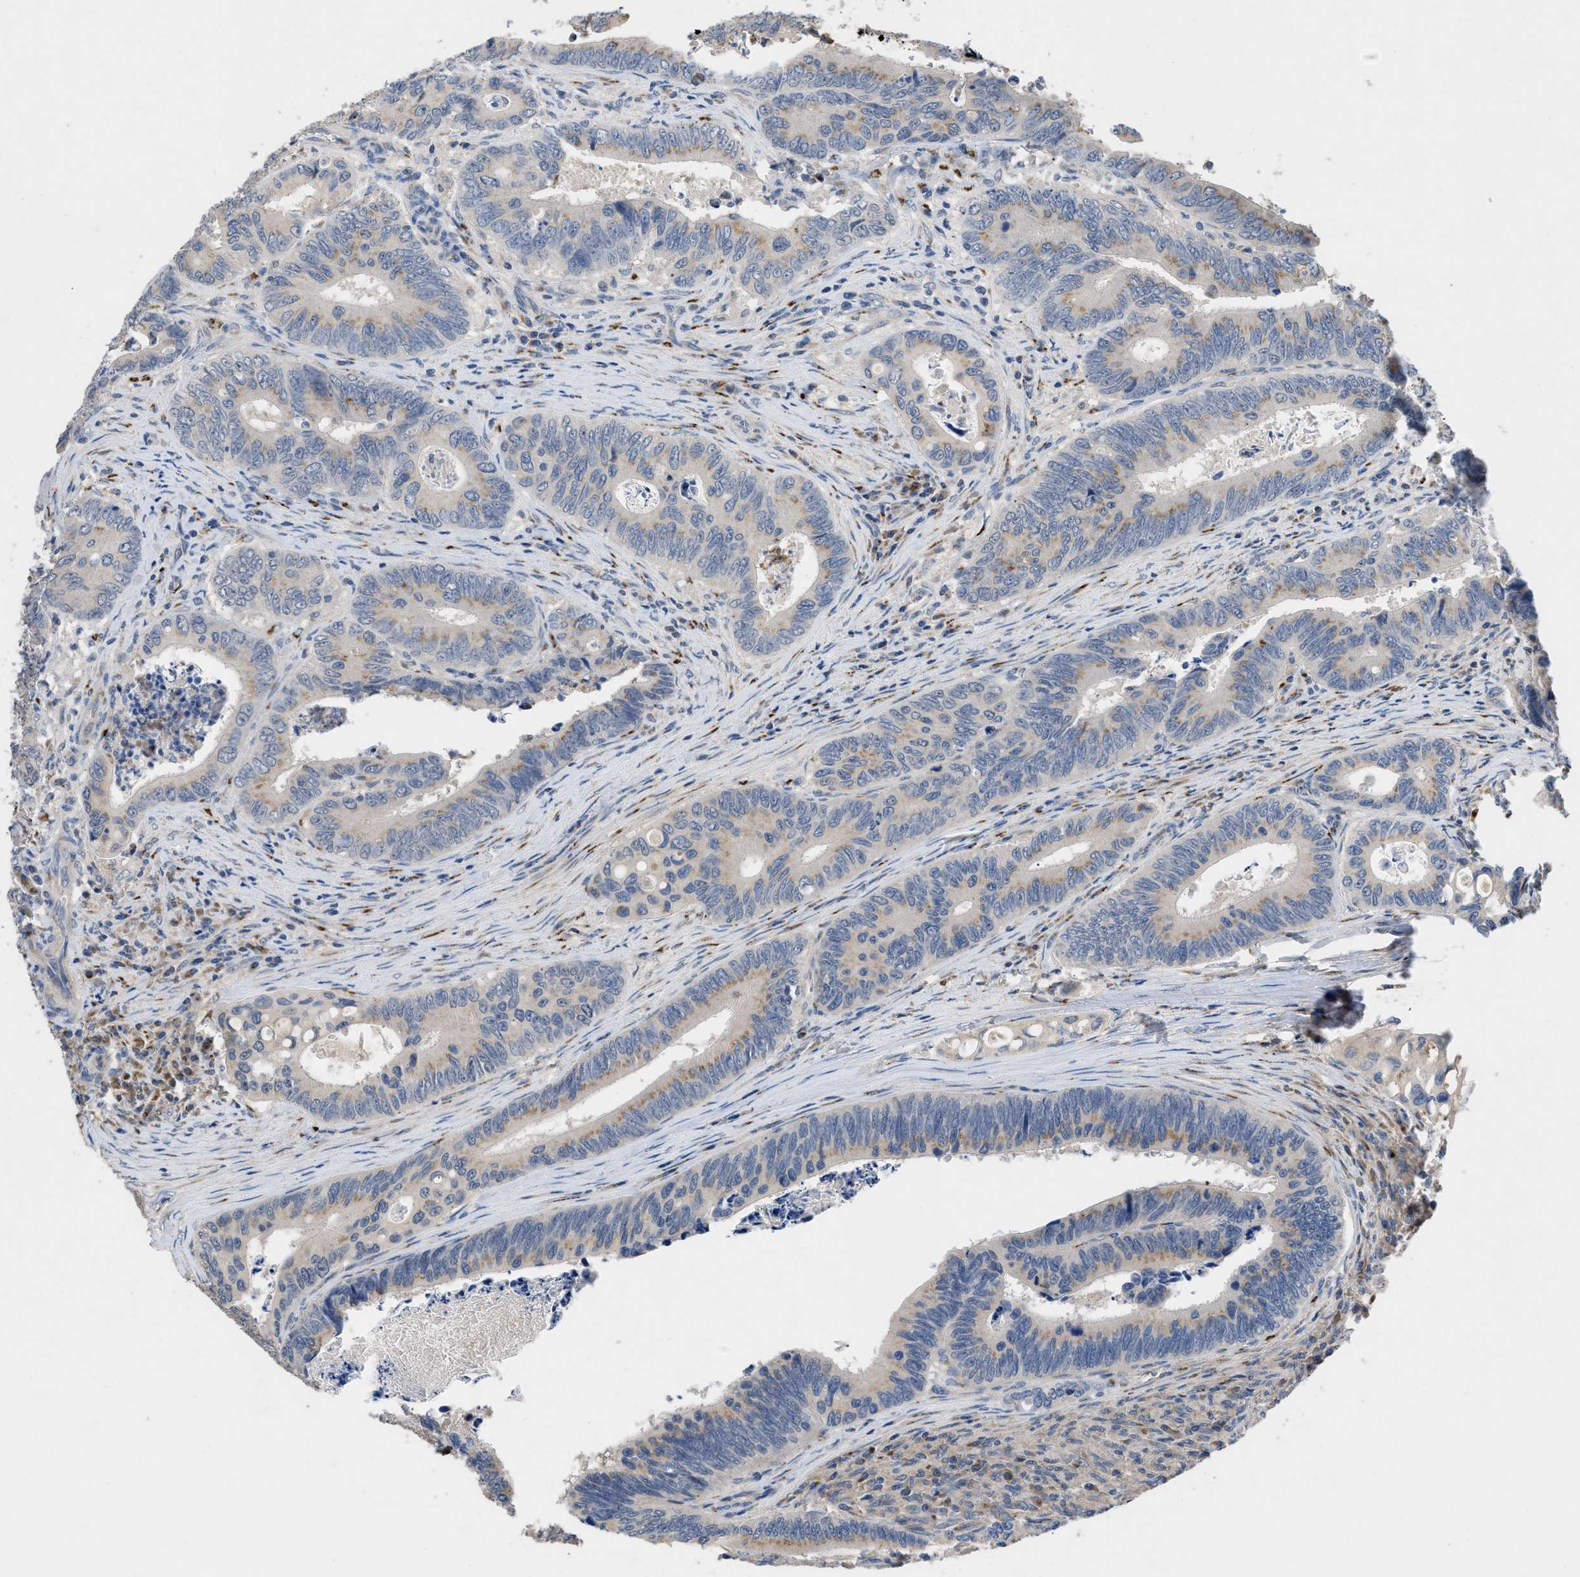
{"staining": {"intensity": "weak", "quantity": "<25%", "location": "cytoplasmic/membranous"}, "tissue": "colorectal cancer", "cell_type": "Tumor cells", "image_type": "cancer", "snomed": [{"axis": "morphology", "description": "Inflammation, NOS"}, {"axis": "morphology", "description": "Adenocarcinoma, NOS"}, {"axis": "topography", "description": "Colon"}], "caption": "The micrograph demonstrates no significant staining in tumor cells of adenocarcinoma (colorectal).", "gene": "SIK2", "patient": {"sex": "male", "age": 72}}